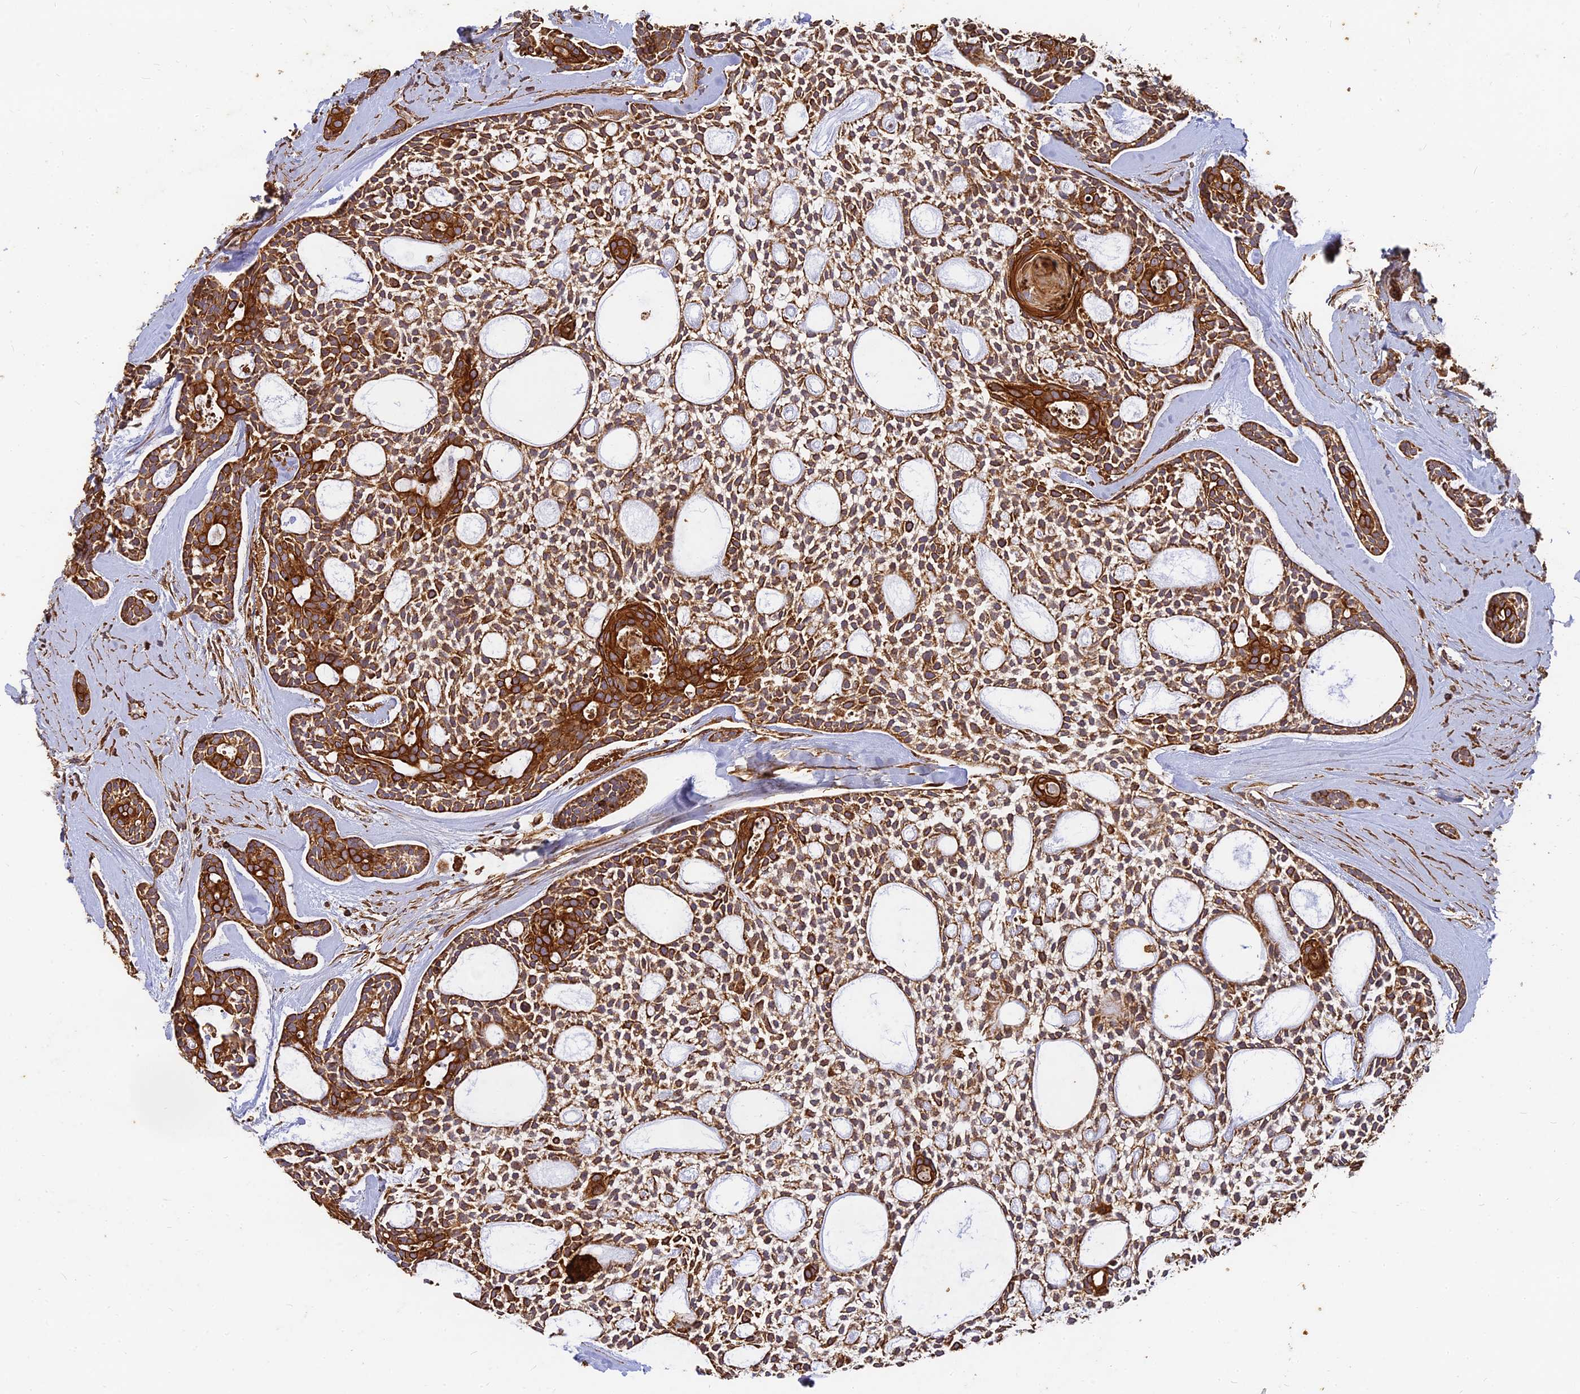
{"staining": {"intensity": "strong", "quantity": ">75%", "location": "cytoplasmic/membranous"}, "tissue": "head and neck cancer", "cell_type": "Tumor cells", "image_type": "cancer", "snomed": [{"axis": "morphology", "description": "Adenocarcinoma, NOS"}, {"axis": "topography", "description": "Subcutis"}, {"axis": "topography", "description": "Head-Neck"}], "caption": "Brown immunohistochemical staining in human head and neck cancer shows strong cytoplasmic/membranous expression in approximately >75% of tumor cells.", "gene": "DSTYK", "patient": {"sex": "female", "age": 73}}